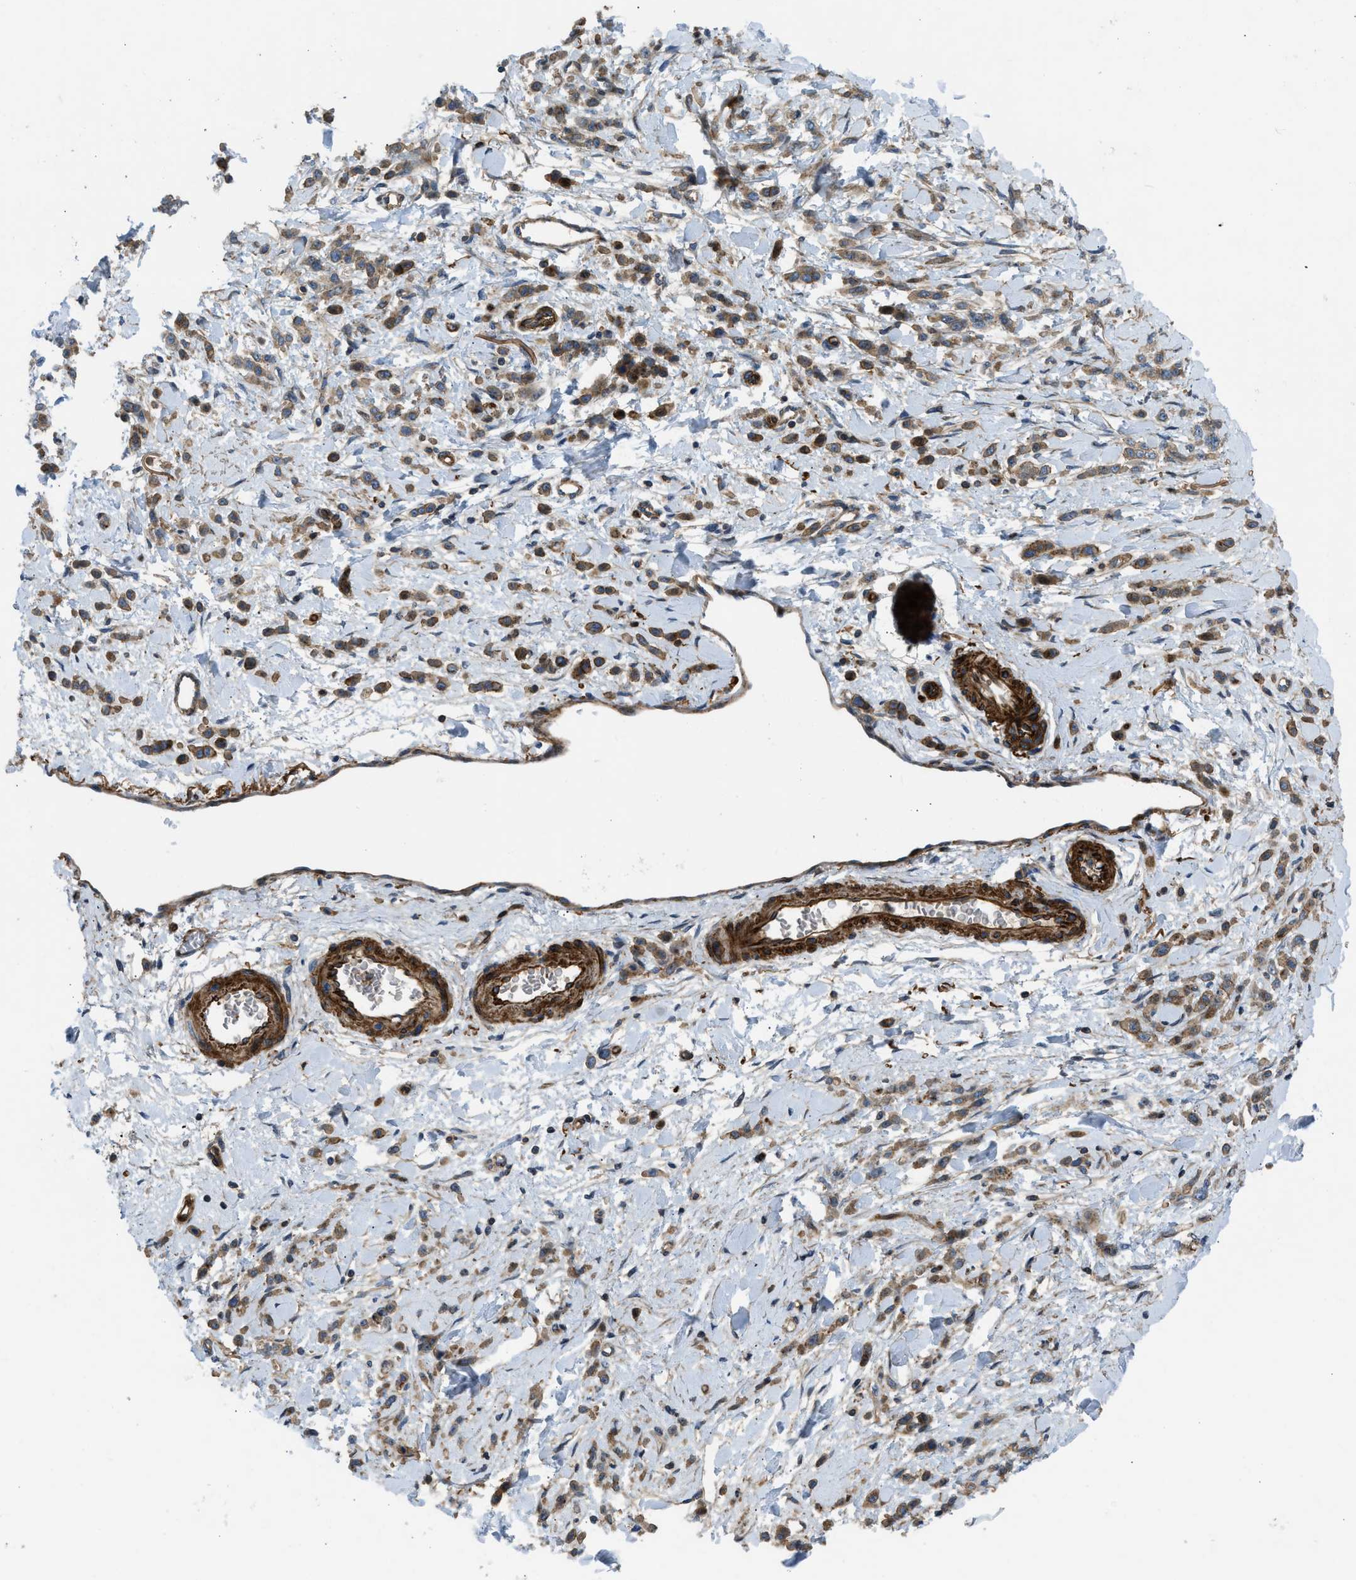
{"staining": {"intensity": "moderate", "quantity": ">75%", "location": "cytoplasmic/membranous"}, "tissue": "stomach cancer", "cell_type": "Tumor cells", "image_type": "cancer", "snomed": [{"axis": "morphology", "description": "Normal tissue, NOS"}, {"axis": "morphology", "description": "Adenocarcinoma, NOS"}, {"axis": "topography", "description": "Stomach"}], "caption": "The micrograph shows staining of stomach cancer (adenocarcinoma), revealing moderate cytoplasmic/membranous protein staining (brown color) within tumor cells. Nuclei are stained in blue.", "gene": "NYNRIN", "patient": {"sex": "male", "age": 82}}